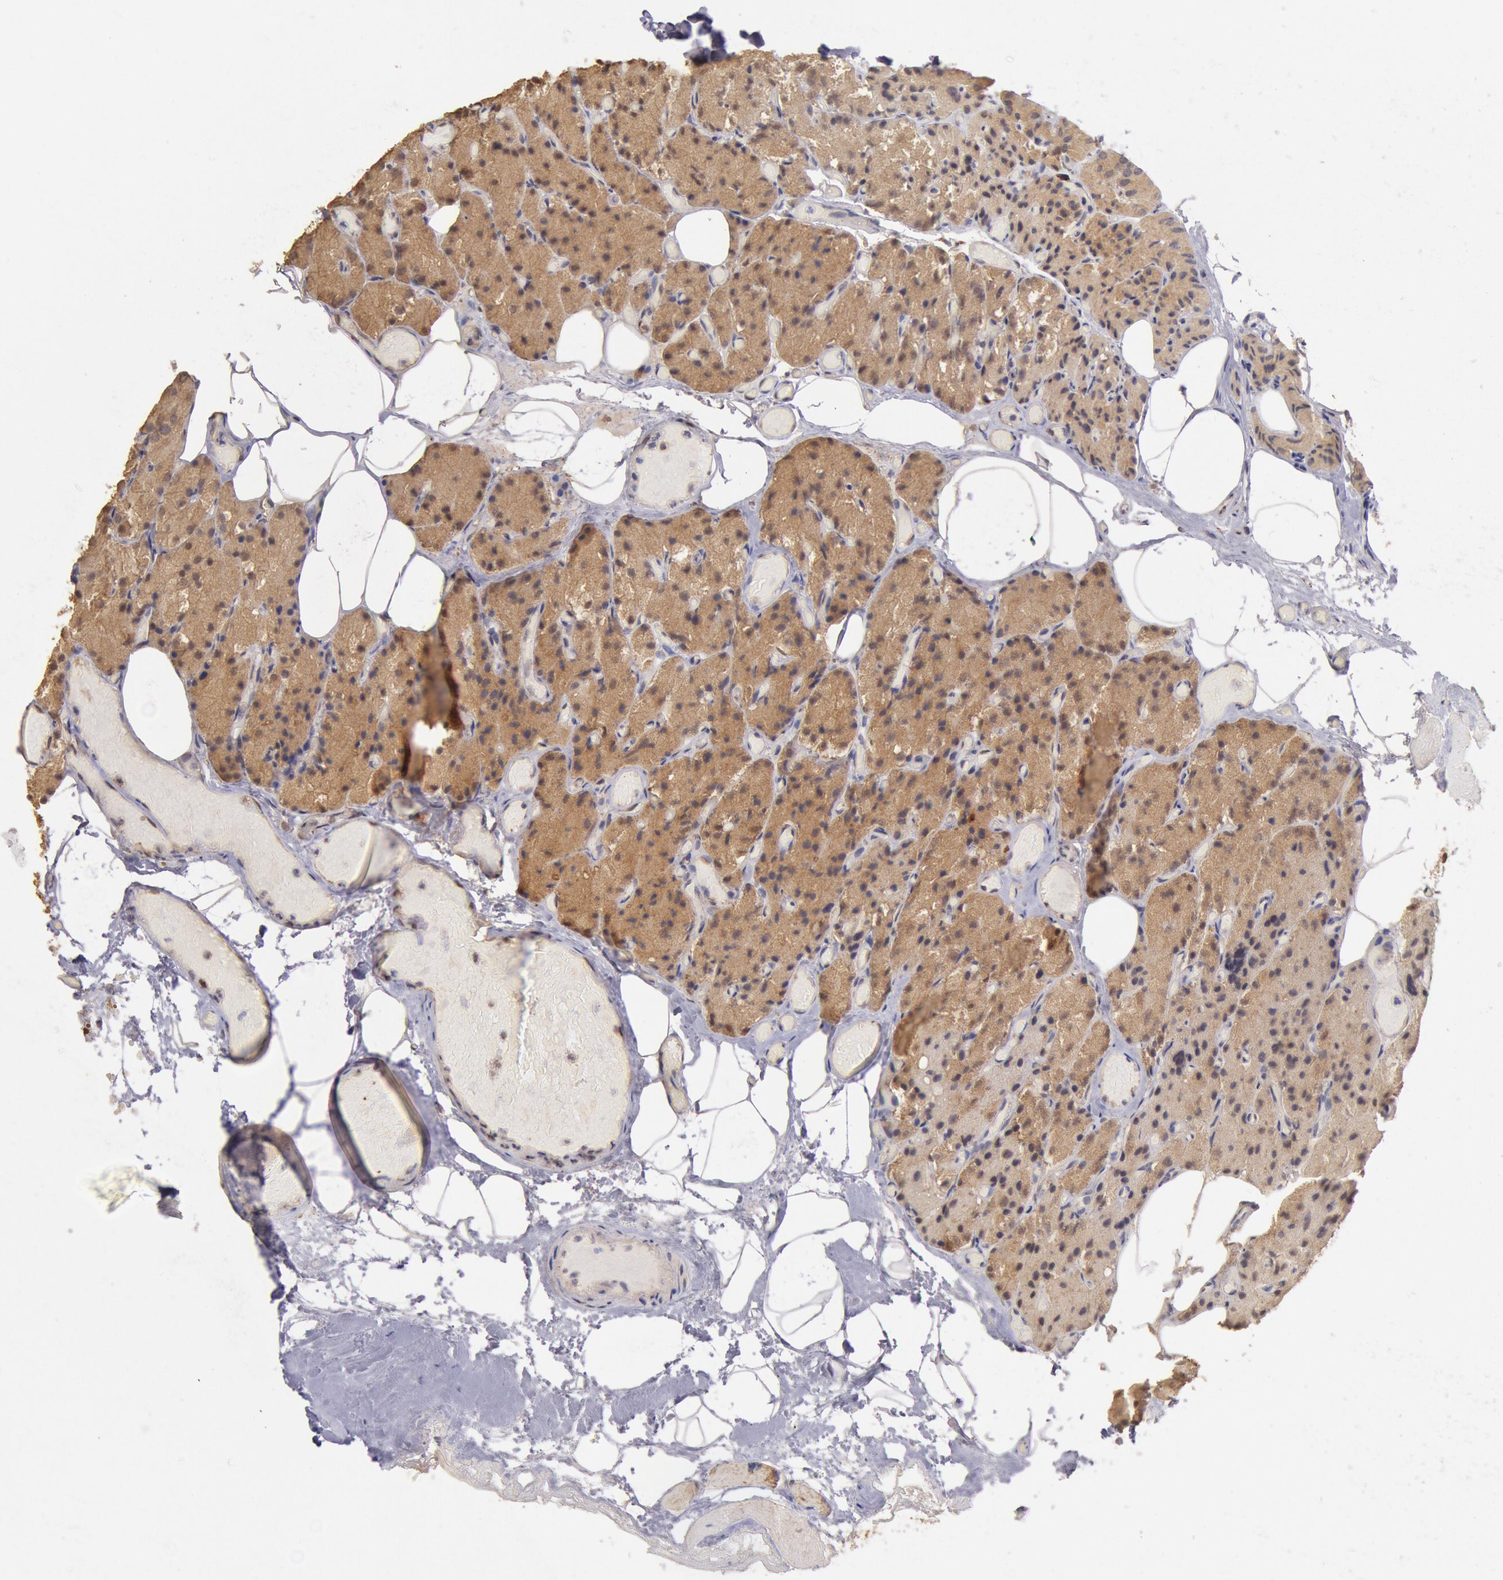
{"staining": {"intensity": "moderate", "quantity": ">75%", "location": "cytoplasmic/membranous"}, "tissue": "parathyroid gland", "cell_type": "Glandular cells", "image_type": "normal", "snomed": [{"axis": "morphology", "description": "Normal tissue, NOS"}, {"axis": "topography", "description": "Skeletal muscle"}, {"axis": "topography", "description": "Parathyroid gland"}], "caption": "Brown immunohistochemical staining in normal human parathyroid gland demonstrates moderate cytoplasmic/membranous staining in about >75% of glandular cells.", "gene": "CDKN2B", "patient": {"sex": "female", "age": 37}}